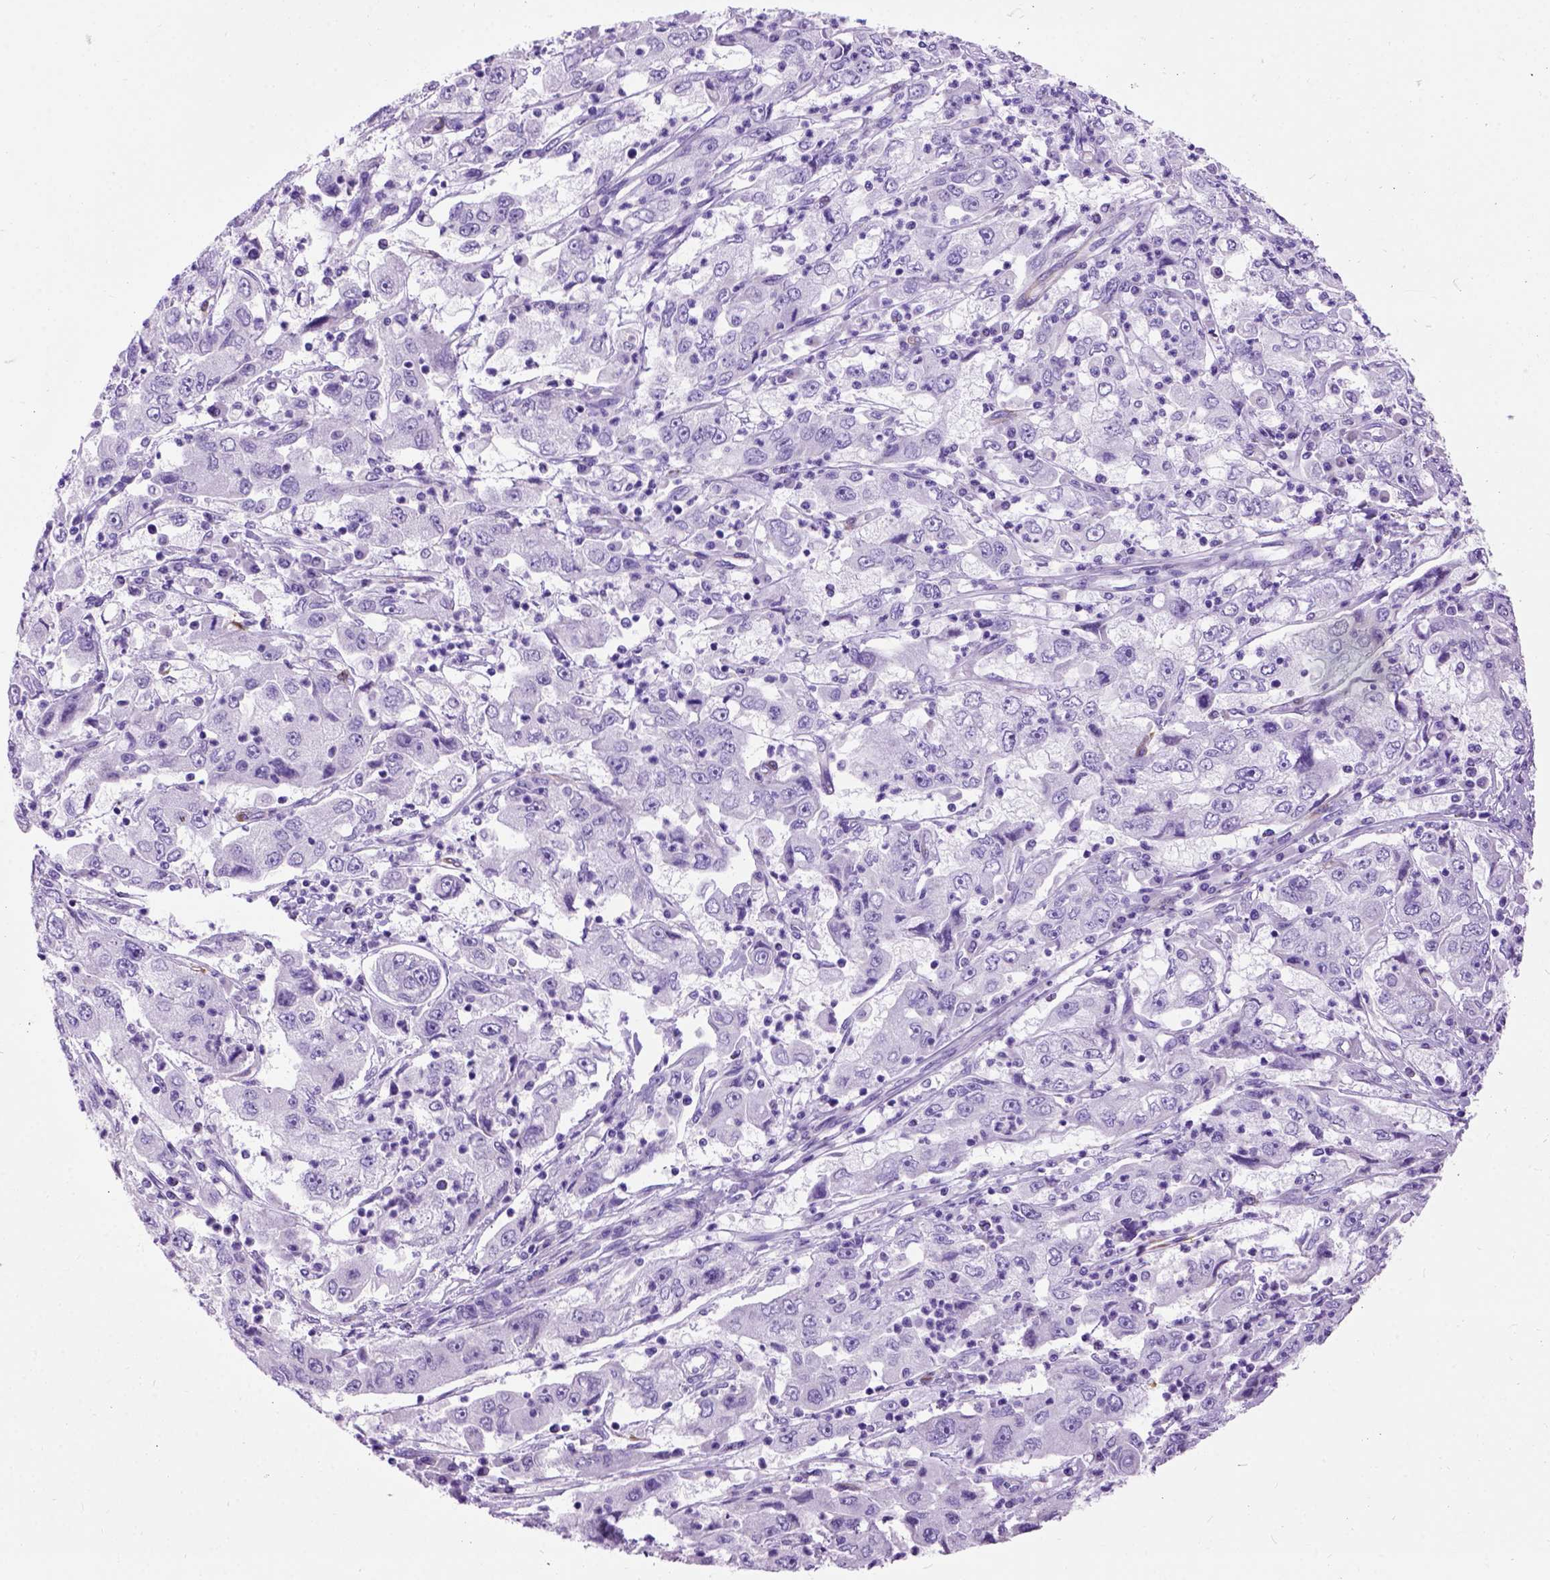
{"staining": {"intensity": "negative", "quantity": "none", "location": "none"}, "tissue": "cervical cancer", "cell_type": "Tumor cells", "image_type": "cancer", "snomed": [{"axis": "morphology", "description": "Squamous cell carcinoma, NOS"}, {"axis": "topography", "description": "Cervix"}], "caption": "This photomicrograph is of cervical cancer (squamous cell carcinoma) stained with IHC to label a protein in brown with the nuclei are counter-stained blue. There is no expression in tumor cells.", "gene": "MAPT", "patient": {"sex": "female", "age": 36}}